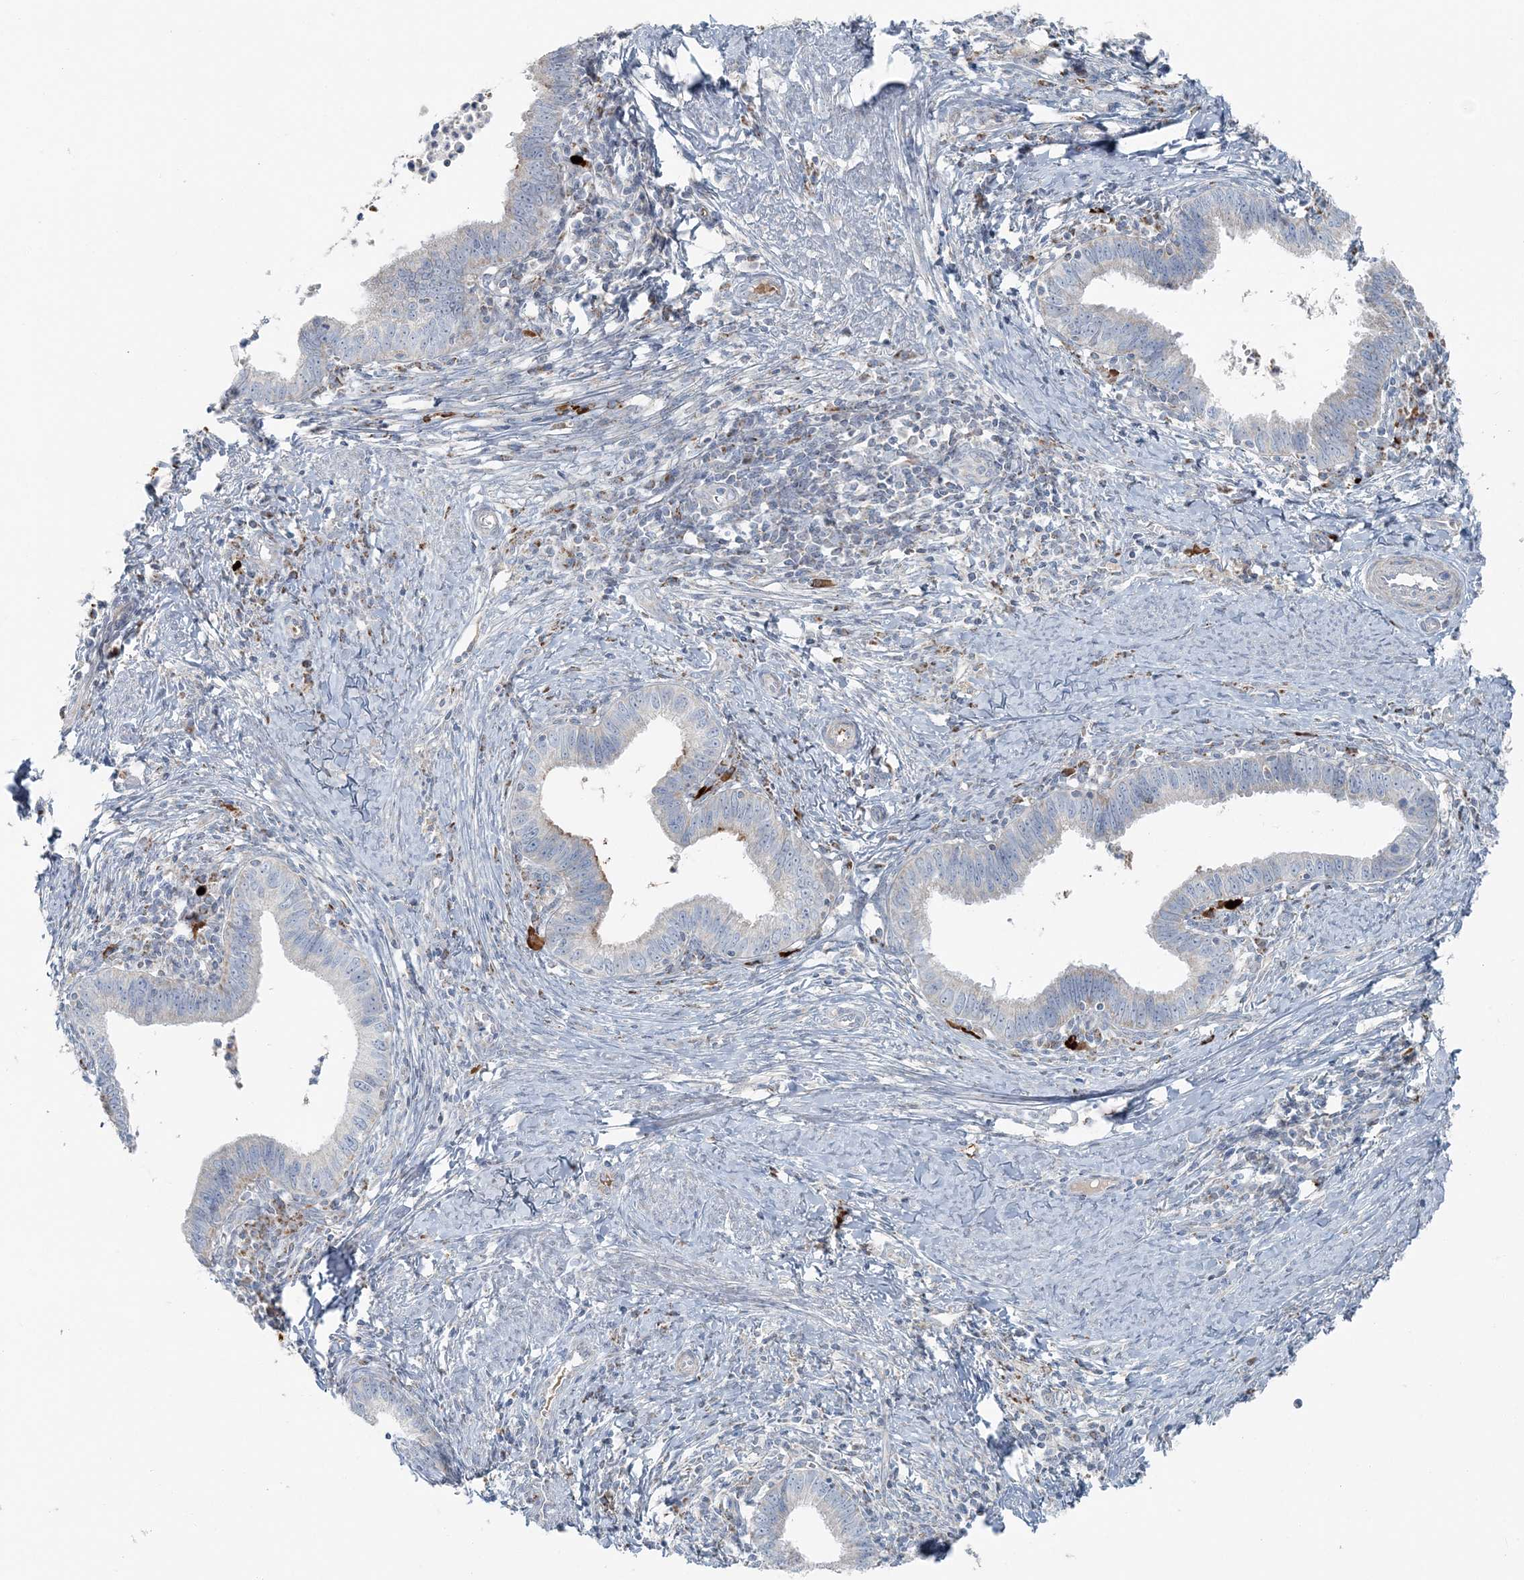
{"staining": {"intensity": "negative", "quantity": "none", "location": "none"}, "tissue": "cervical cancer", "cell_type": "Tumor cells", "image_type": "cancer", "snomed": [{"axis": "morphology", "description": "Adenocarcinoma, NOS"}, {"axis": "topography", "description": "Cervix"}], "caption": "This is an IHC histopathology image of cervical cancer (adenocarcinoma). There is no expression in tumor cells.", "gene": "SLC22A16", "patient": {"sex": "female", "age": 36}}